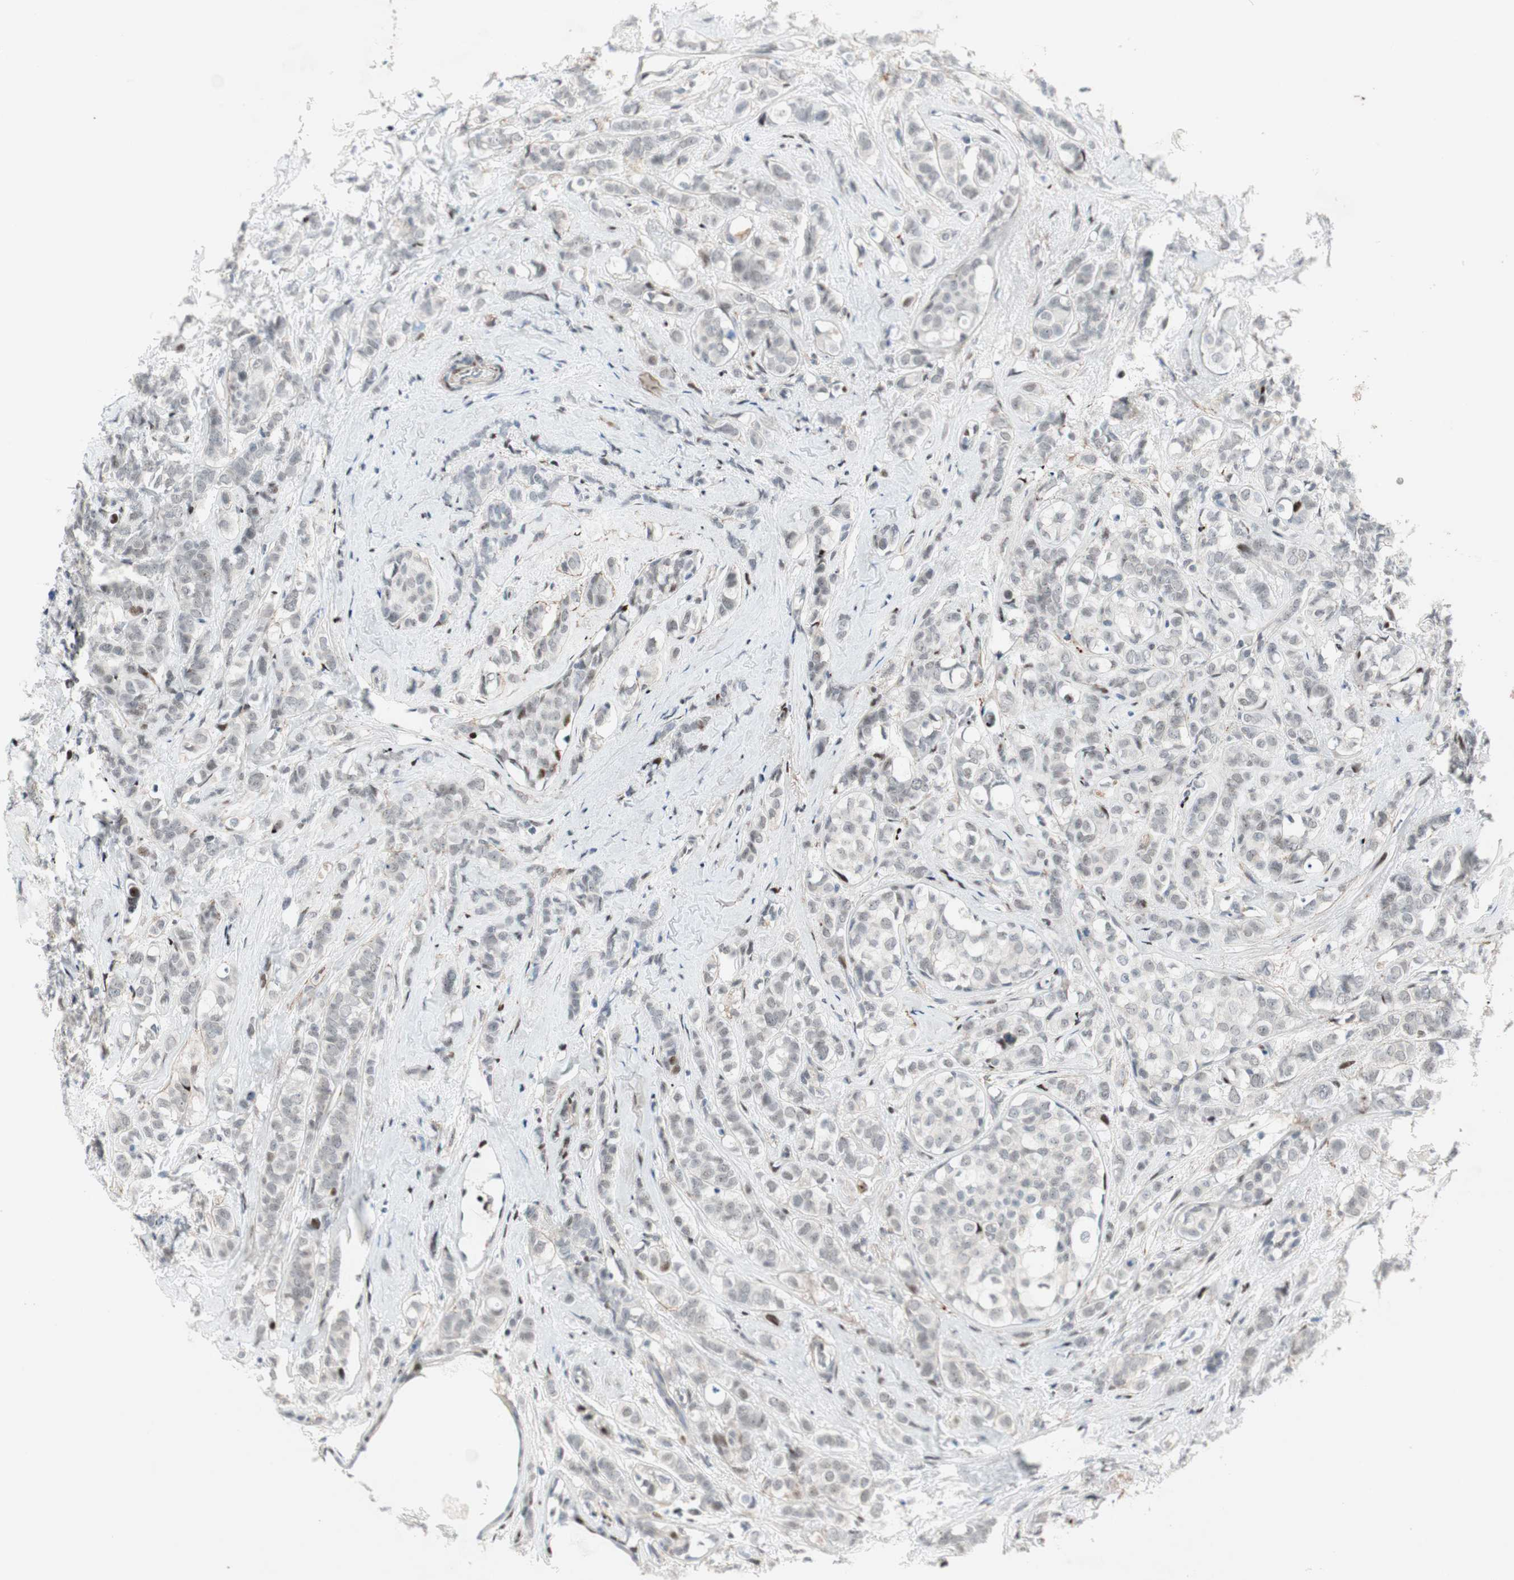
{"staining": {"intensity": "weak", "quantity": "<25%", "location": "nuclear"}, "tissue": "breast cancer", "cell_type": "Tumor cells", "image_type": "cancer", "snomed": [{"axis": "morphology", "description": "Lobular carcinoma"}, {"axis": "topography", "description": "Breast"}], "caption": "There is no significant expression in tumor cells of breast lobular carcinoma.", "gene": "FBXO44", "patient": {"sex": "female", "age": 60}}